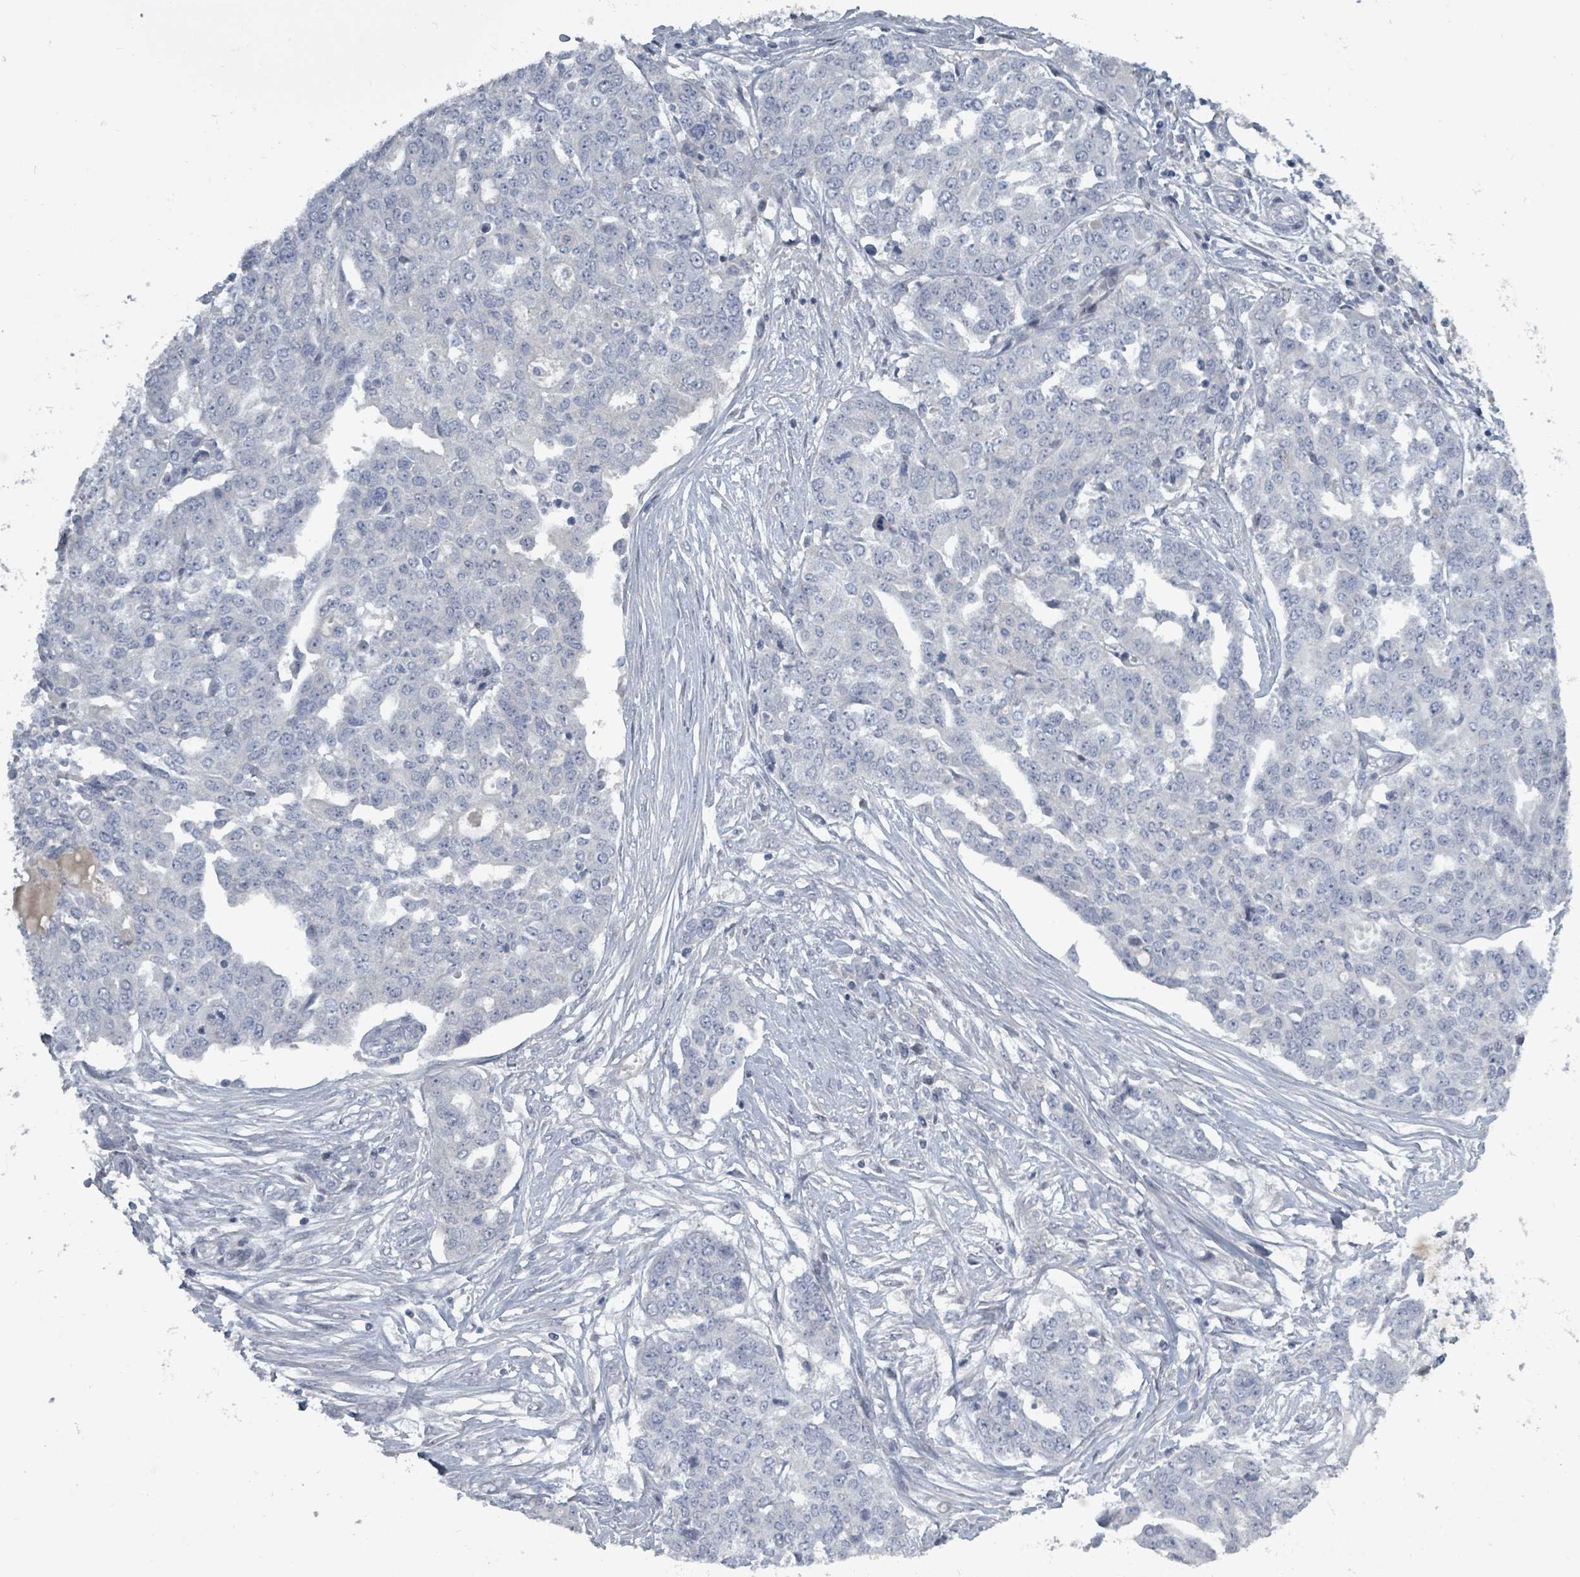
{"staining": {"intensity": "negative", "quantity": "none", "location": "none"}, "tissue": "ovarian cancer", "cell_type": "Tumor cells", "image_type": "cancer", "snomed": [{"axis": "morphology", "description": "Cystadenocarcinoma, serous, NOS"}, {"axis": "topography", "description": "Soft tissue"}, {"axis": "topography", "description": "Ovary"}], "caption": "IHC image of human ovarian cancer (serous cystadenocarcinoma) stained for a protein (brown), which exhibits no positivity in tumor cells.", "gene": "LEFTY2", "patient": {"sex": "female", "age": 57}}